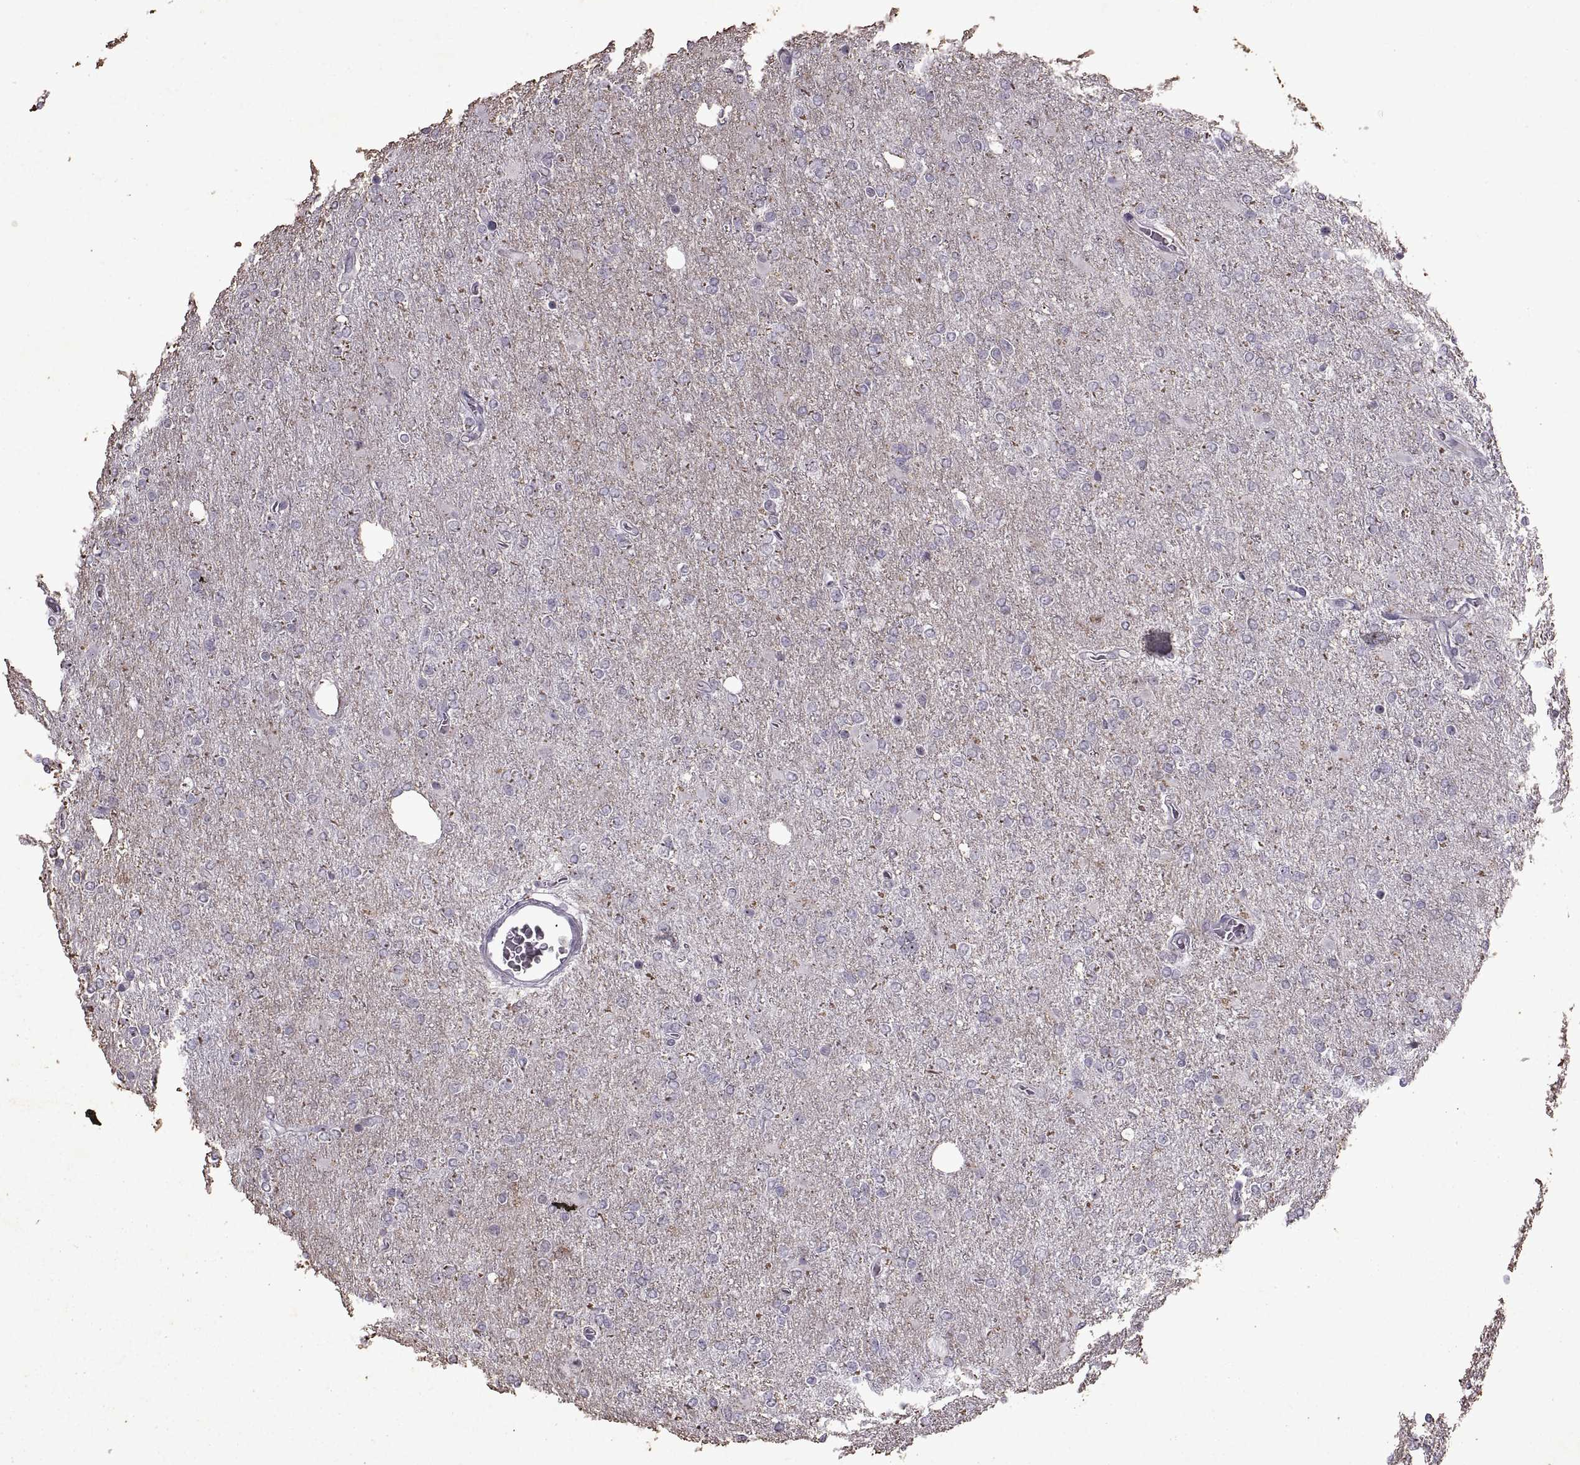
{"staining": {"intensity": "negative", "quantity": "none", "location": "none"}, "tissue": "glioma", "cell_type": "Tumor cells", "image_type": "cancer", "snomed": [{"axis": "morphology", "description": "Glioma, malignant, High grade"}, {"axis": "topography", "description": "Cerebral cortex"}], "caption": "DAB (3,3'-diaminobenzidine) immunohistochemical staining of glioma shows no significant expression in tumor cells.", "gene": "SINHCAF", "patient": {"sex": "male", "age": 70}}